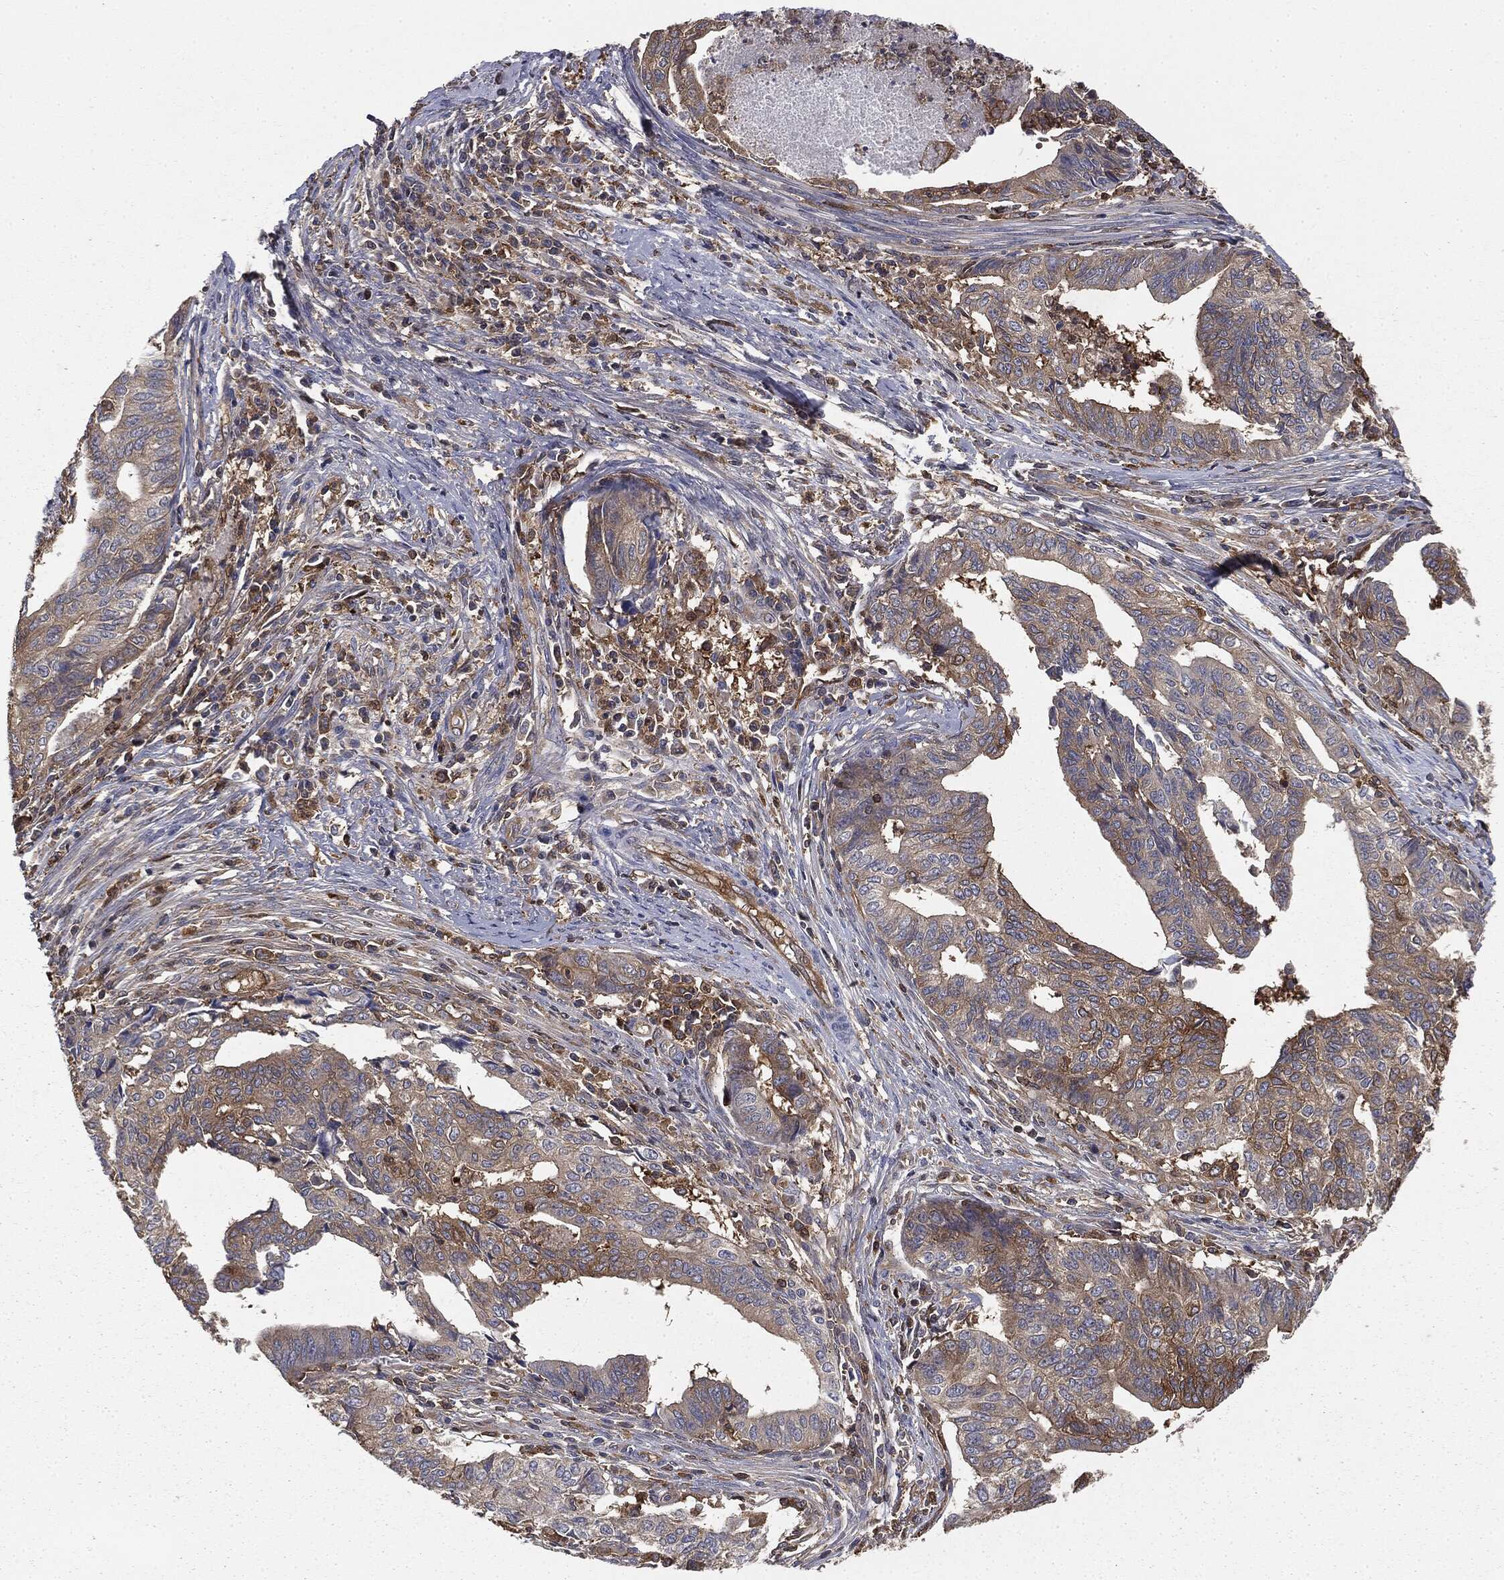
{"staining": {"intensity": "moderate", "quantity": "25%-75%", "location": "cytoplasmic/membranous"}, "tissue": "endometrial cancer", "cell_type": "Tumor cells", "image_type": "cancer", "snomed": [{"axis": "morphology", "description": "Adenocarcinoma, NOS"}, {"axis": "topography", "description": "Endometrium"}], "caption": "DAB immunohistochemical staining of human adenocarcinoma (endometrial) displays moderate cytoplasmic/membranous protein staining in about 25%-75% of tumor cells.", "gene": "GNB5", "patient": {"sex": "female", "age": 65}}